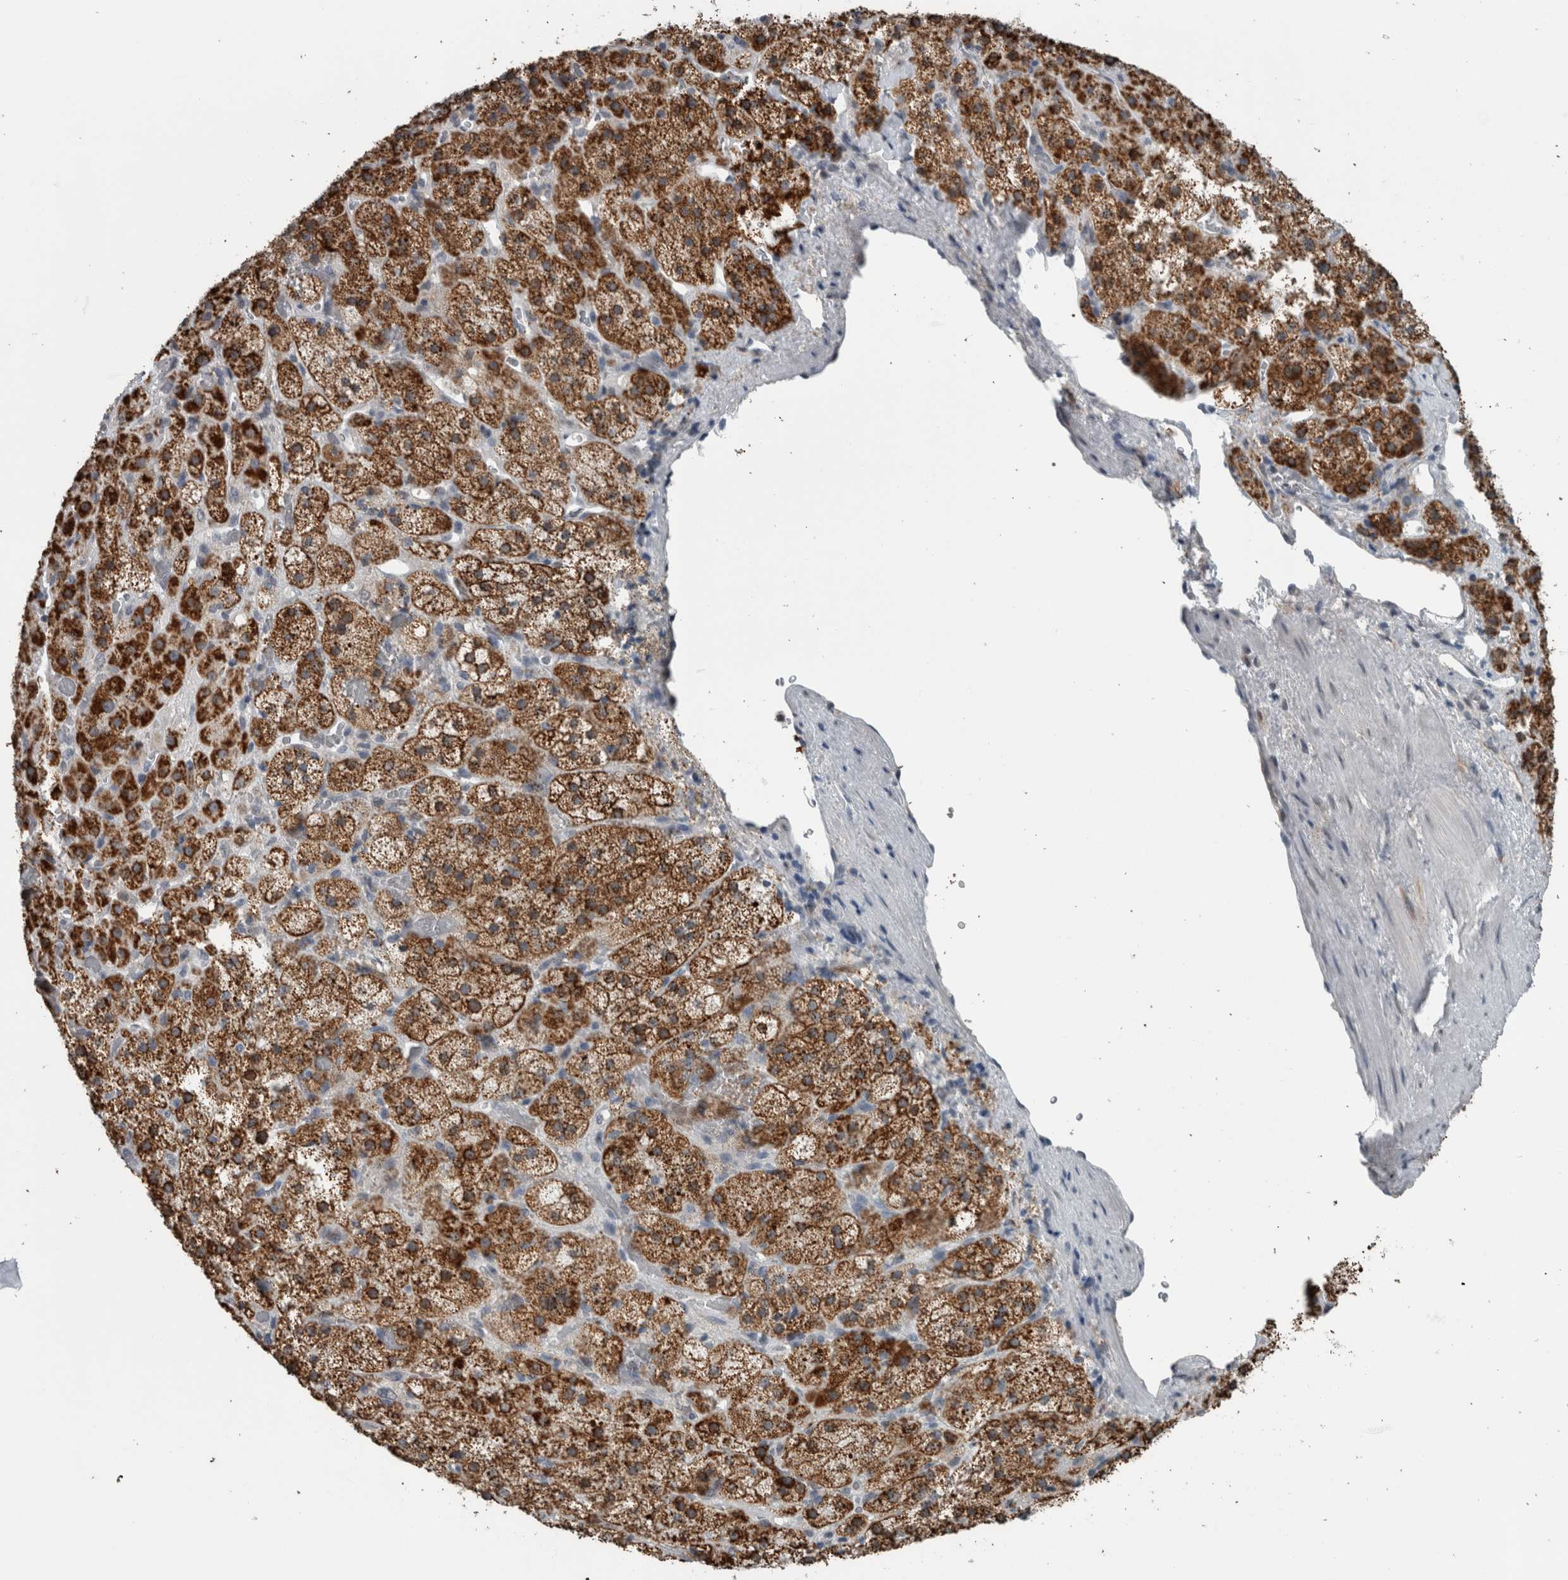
{"staining": {"intensity": "strong", "quantity": ">75%", "location": "cytoplasmic/membranous"}, "tissue": "adrenal gland", "cell_type": "Glandular cells", "image_type": "normal", "snomed": [{"axis": "morphology", "description": "Normal tissue, NOS"}, {"axis": "topography", "description": "Adrenal gland"}], "caption": "A histopathology image of human adrenal gland stained for a protein exhibits strong cytoplasmic/membranous brown staining in glandular cells. Nuclei are stained in blue.", "gene": "ACSF2", "patient": {"sex": "male", "age": 57}}